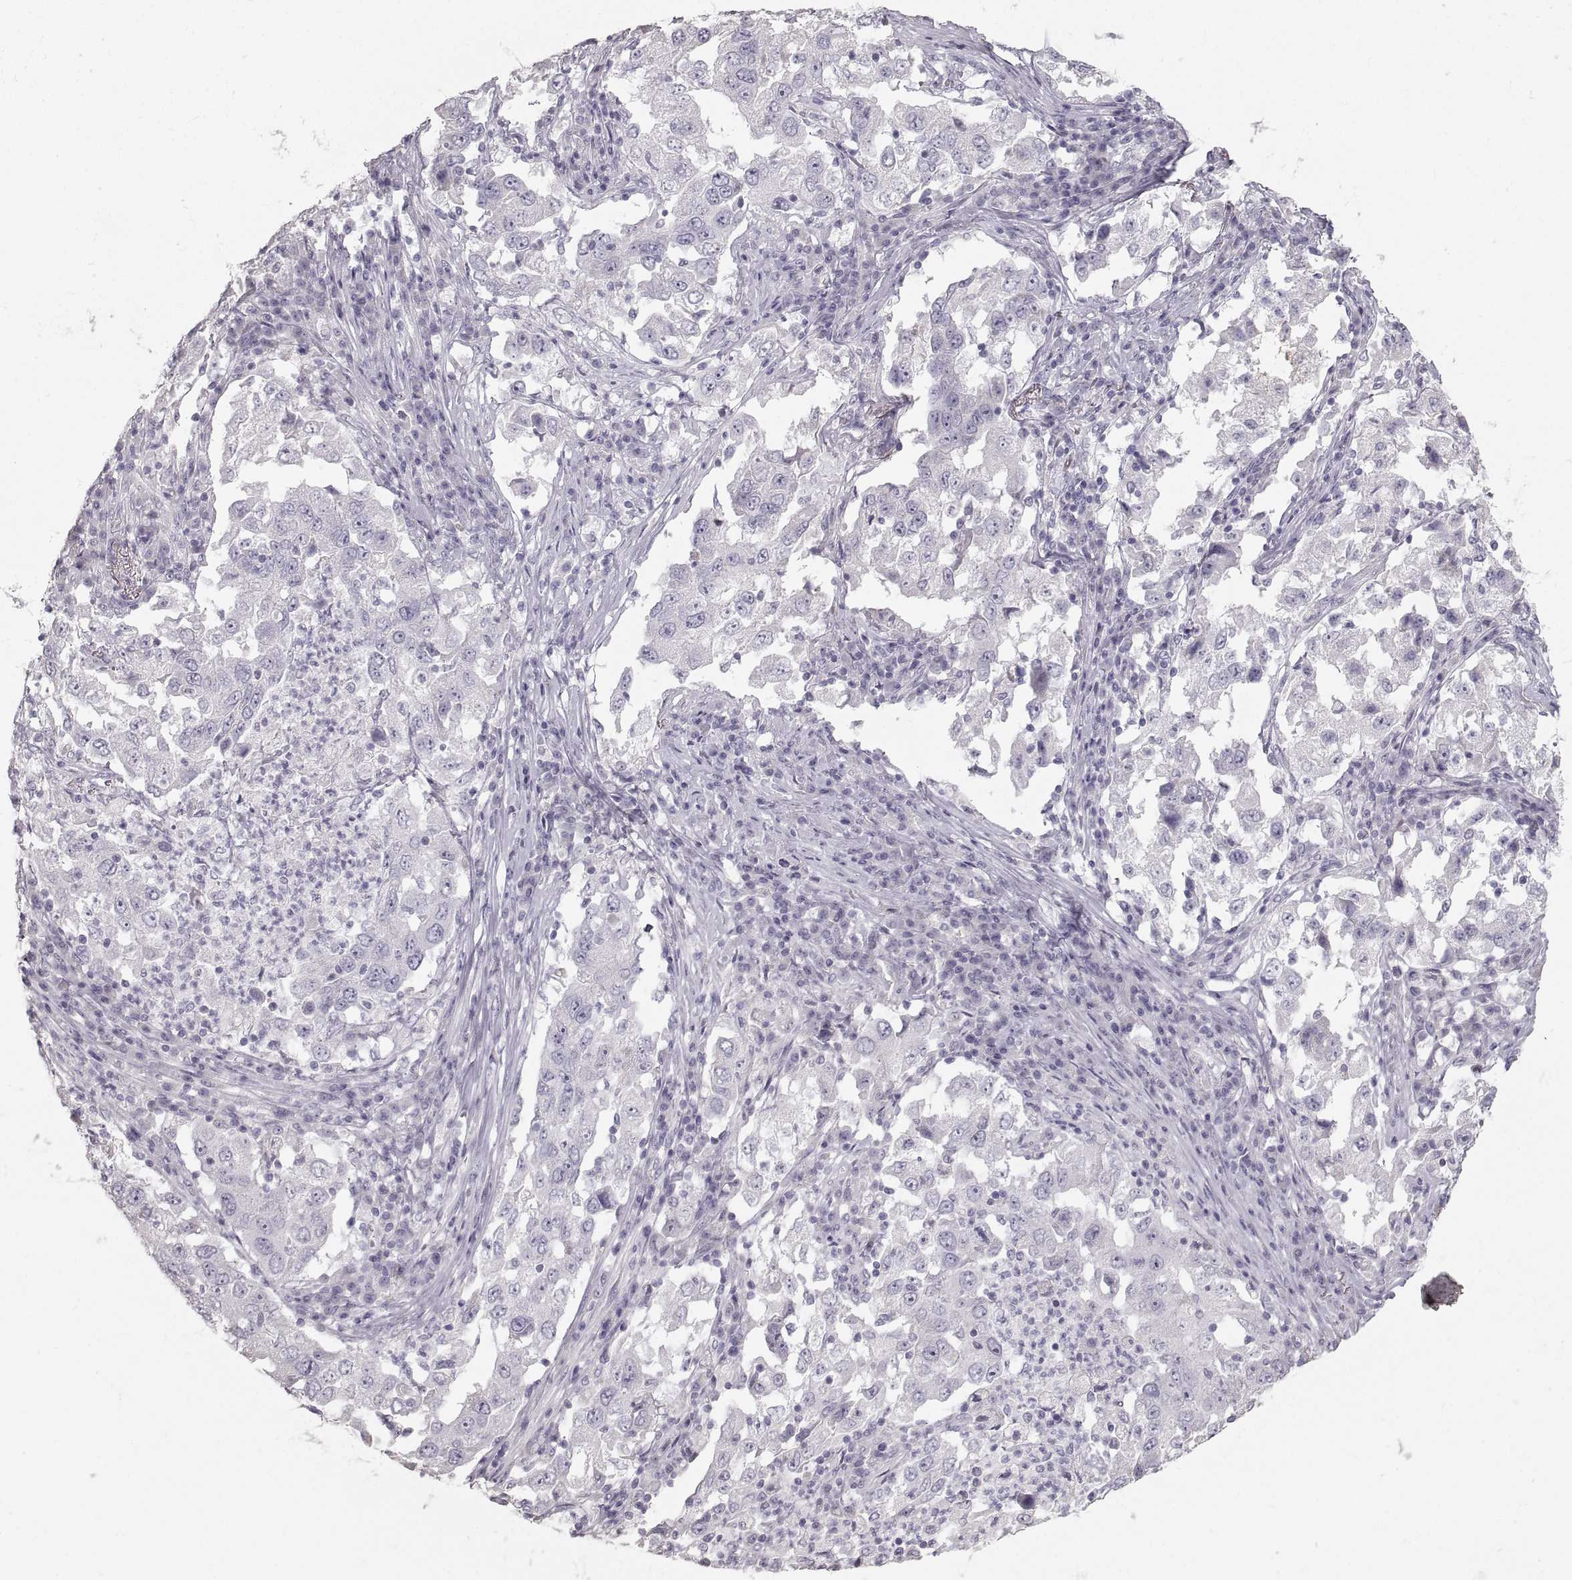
{"staining": {"intensity": "negative", "quantity": "none", "location": "none"}, "tissue": "lung cancer", "cell_type": "Tumor cells", "image_type": "cancer", "snomed": [{"axis": "morphology", "description": "Adenocarcinoma, NOS"}, {"axis": "topography", "description": "Lung"}], "caption": "Human adenocarcinoma (lung) stained for a protein using IHC reveals no positivity in tumor cells.", "gene": "ZP3", "patient": {"sex": "male", "age": 73}}